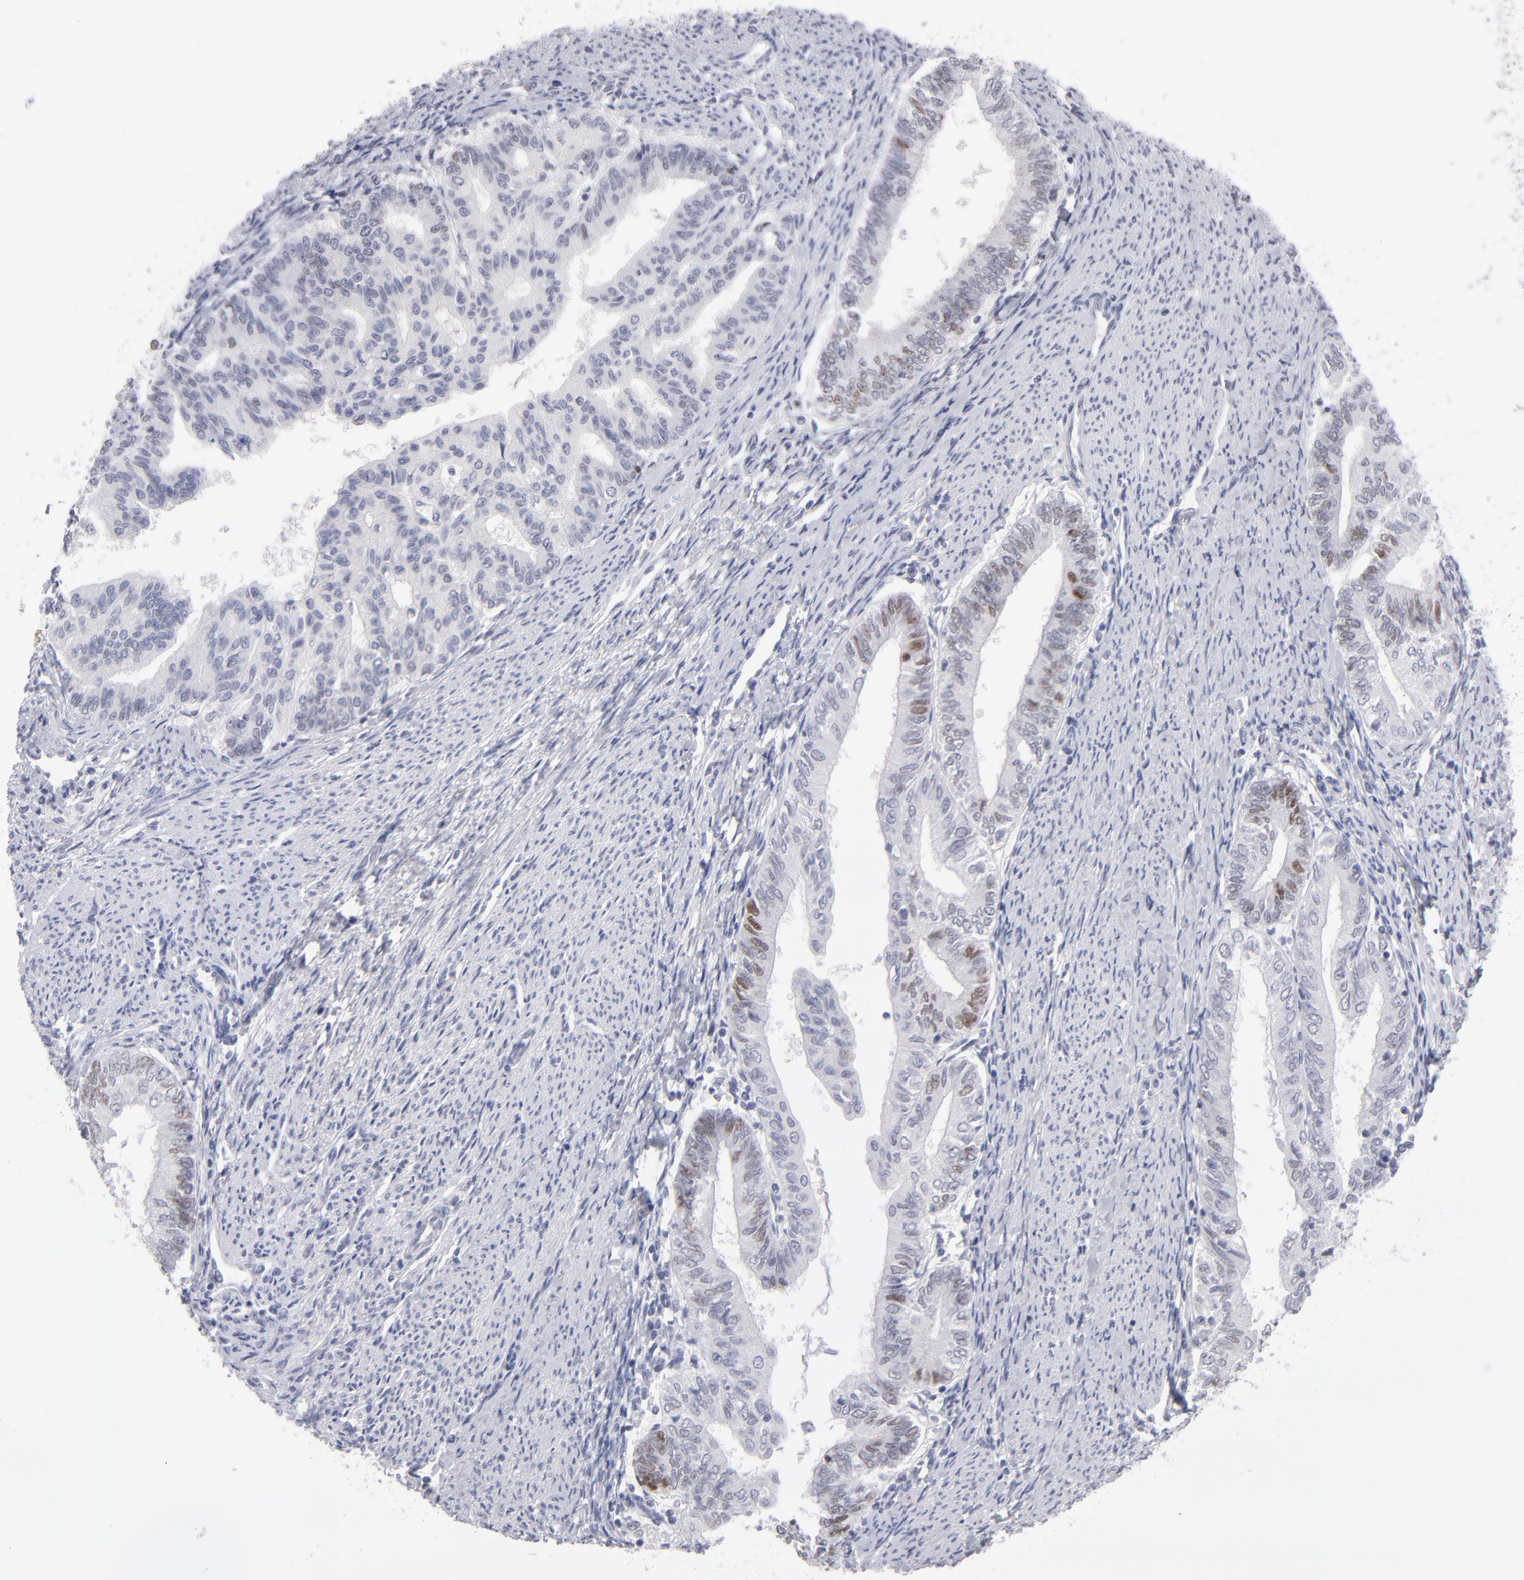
{"staining": {"intensity": "moderate", "quantity": "<25%", "location": "nuclear"}, "tissue": "endometrial cancer", "cell_type": "Tumor cells", "image_type": "cancer", "snomed": [{"axis": "morphology", "description": "Adenocarcinoma, NOS"}, {"axis": "topography", "description": "Endometrium"}], "caption": "Endometrial cancer was stained to show a protein in brown. There is low levels of moderate nuclear staining in approximately <25% of tumor cells.", "gene": "TEX11", "patient": {"sex": "female", "age": 66}}